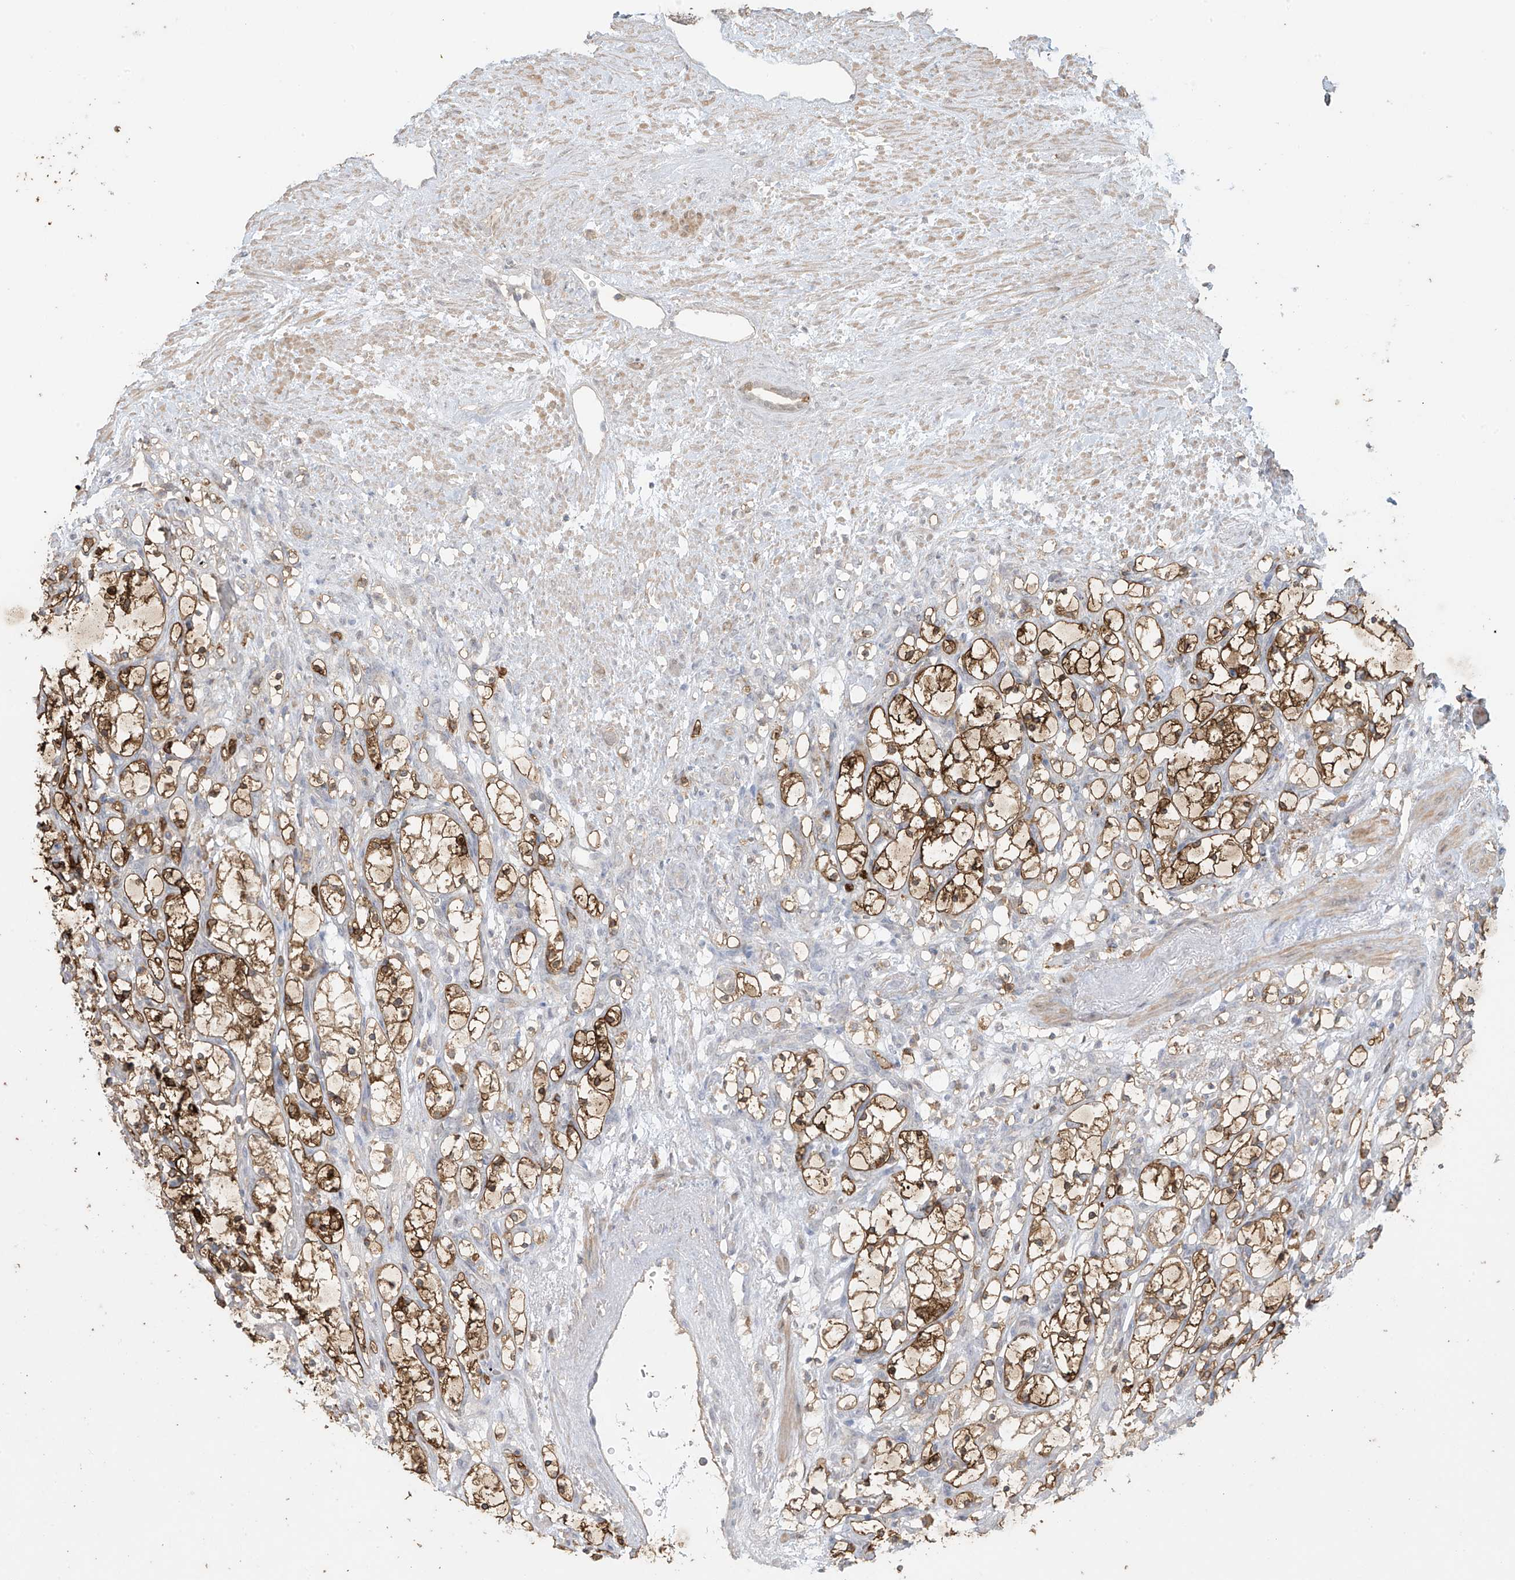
{"staining": {"intensity": "moderate", "quantity": ">75%", "location": "cytoplasmic/membranous"}, "tissue": "renal cancer", "cell_type": "Tumor cells", "image_type": "cancer", "snomed": [{"axis": "morphology", "description": "Adenocarcinoma, NOS"}, {"axis": "topography", "description": "Kidney"}], "caption": "Renal cancer tissue displays moderate cytoplasmic/membranous expression in approximately >75% of tumor cells, visualized by immunohistochemistry.", "gene": "TAGAP", "patient": {"sex": "female", "age": 69}}